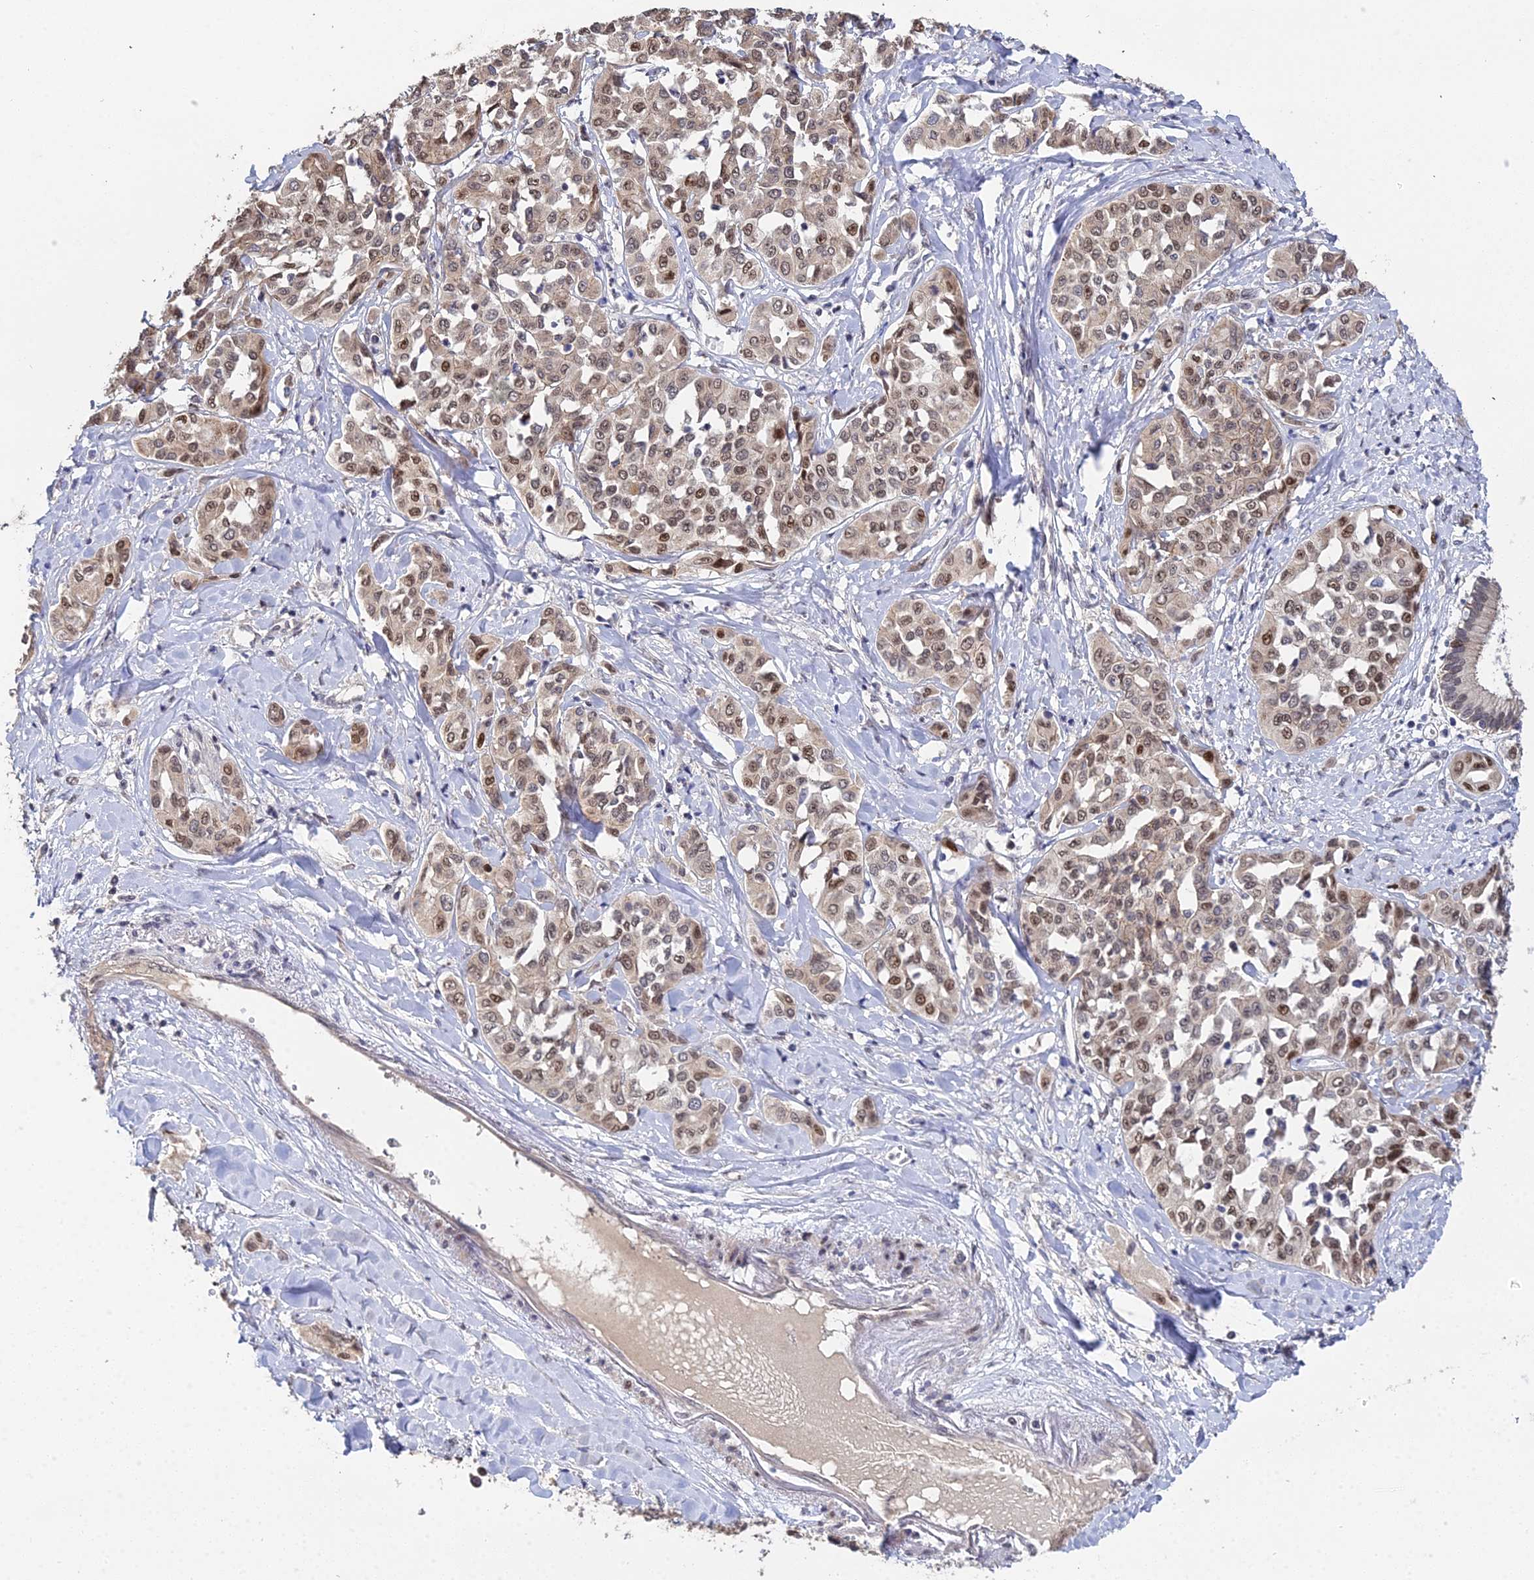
{"staining": {"intensity": "moderate", "quantity": "25%-75%", "location": "nuclear"}, "tissue": "liver cancer", "cell_type": "Tumor cells", "image_type": "cancer", "snomed": [{"axis": "morphology", "description": "Cholangiocarcinoma"}, {"axis": "topography", "description": "Liver"}], "caption": "Tumor cells demonstrate medium levels of moderate nuclear positivity in about 25%-75% of cells in liver cancer. (DAB IHC with brightfield microscopy, high magnification).", "gene": "ERCC5", "patient": {"sex": "female", "age": 77}}